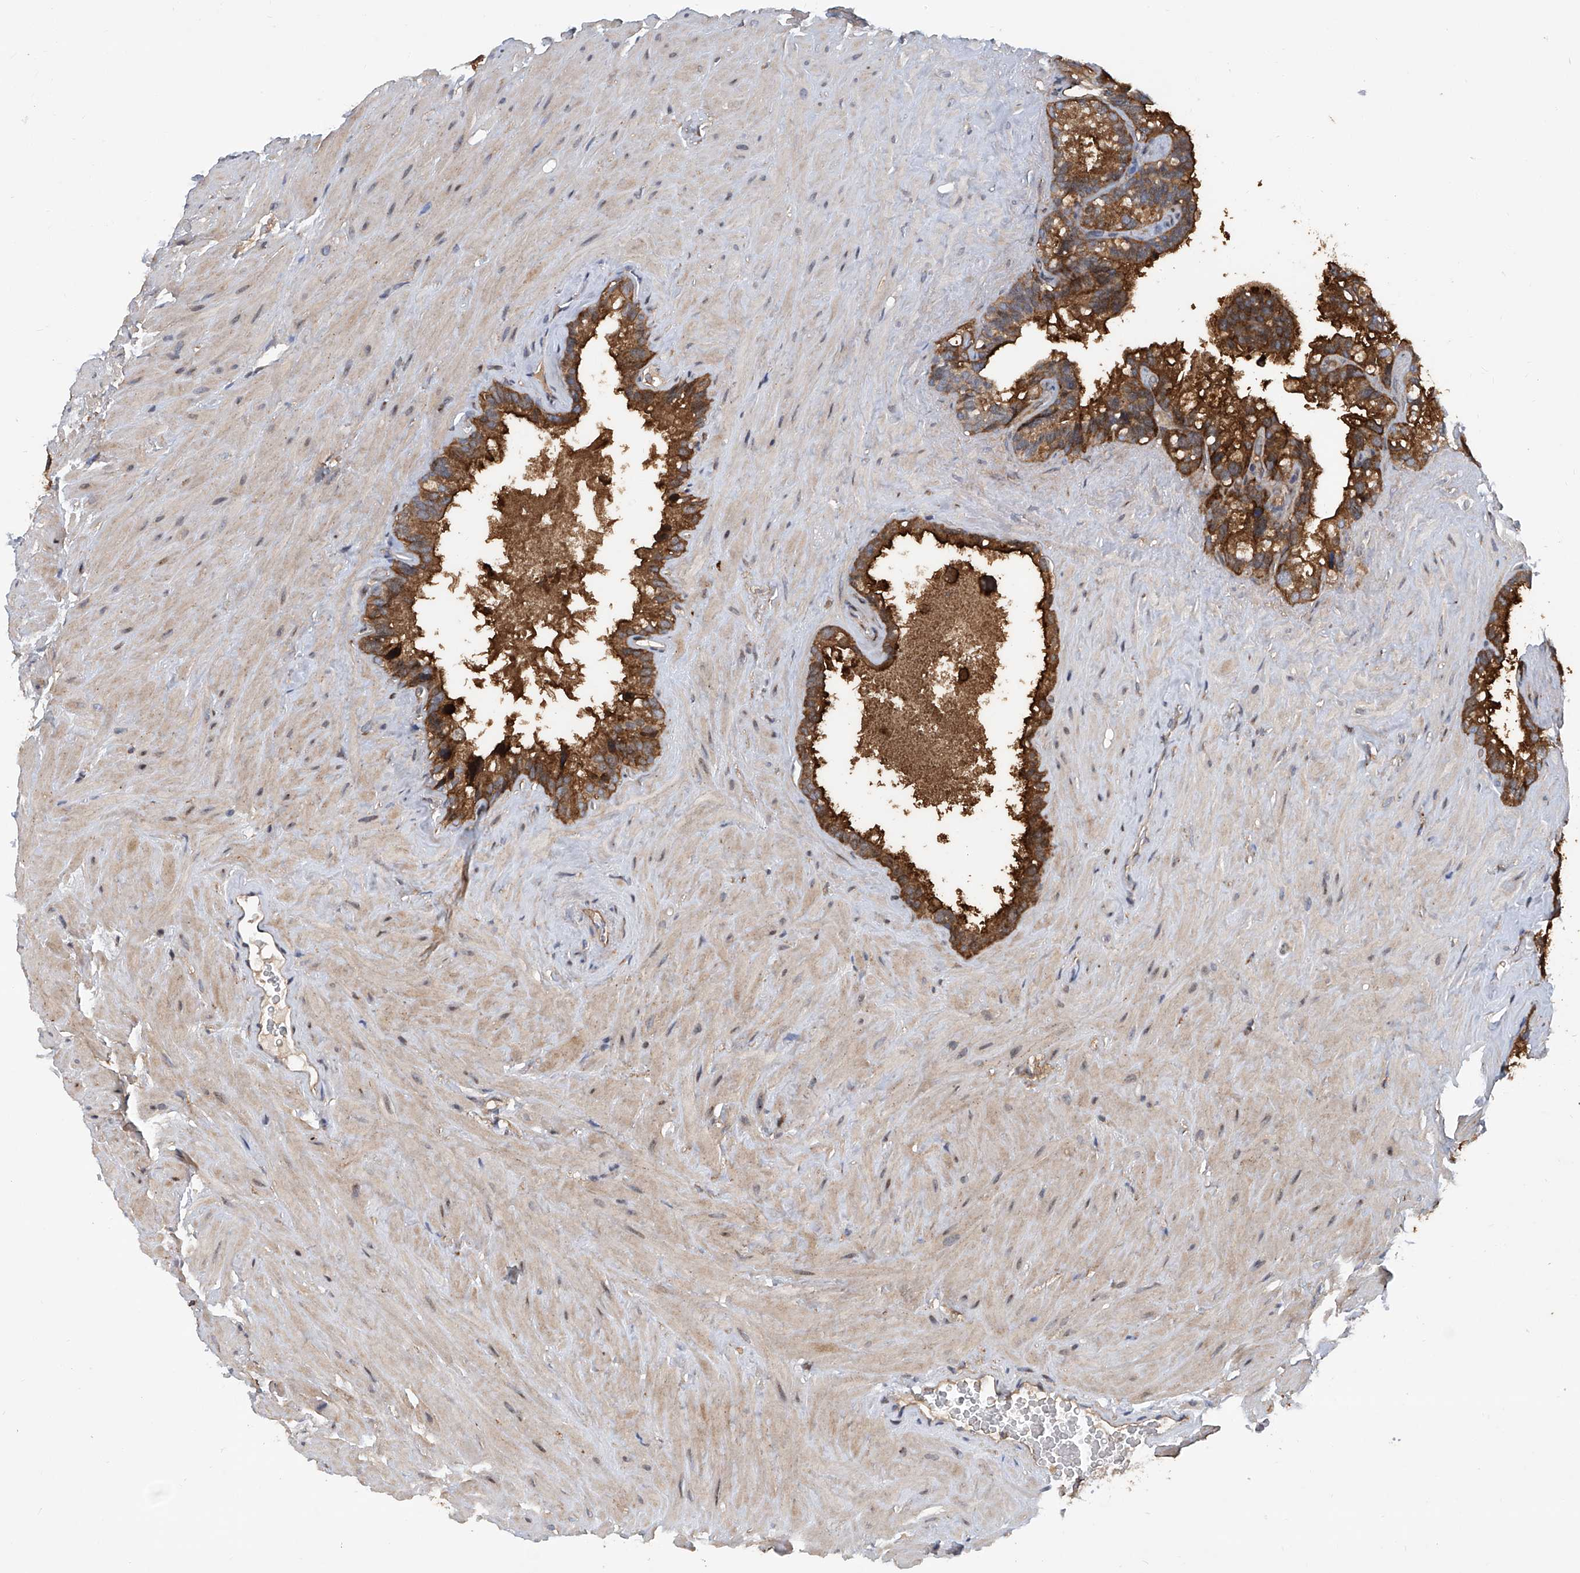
{"staining": {"intensity": "strong", "quantity": ">75%", "location": "cytoplasmic/membranous"}, "tissue": "seminal vesicle", "cell_type": "Glandular cells", "image_type": "normal", "snomed": [{"axis": "morphology", "description": "Normal tissue, NOS"}, {"axis": "topography", "description": "Prostate"}, {"axis": "topography", "description": "Seminal veicle"}], "caption": "Human seminal vesicle stained with a brown dye exhibits strong cytoplasmic/membranous positive positivity in approximately >75% of glandular cells.", "gene": "SMAP1", "patient": {"sex": "male", "age": 68}}